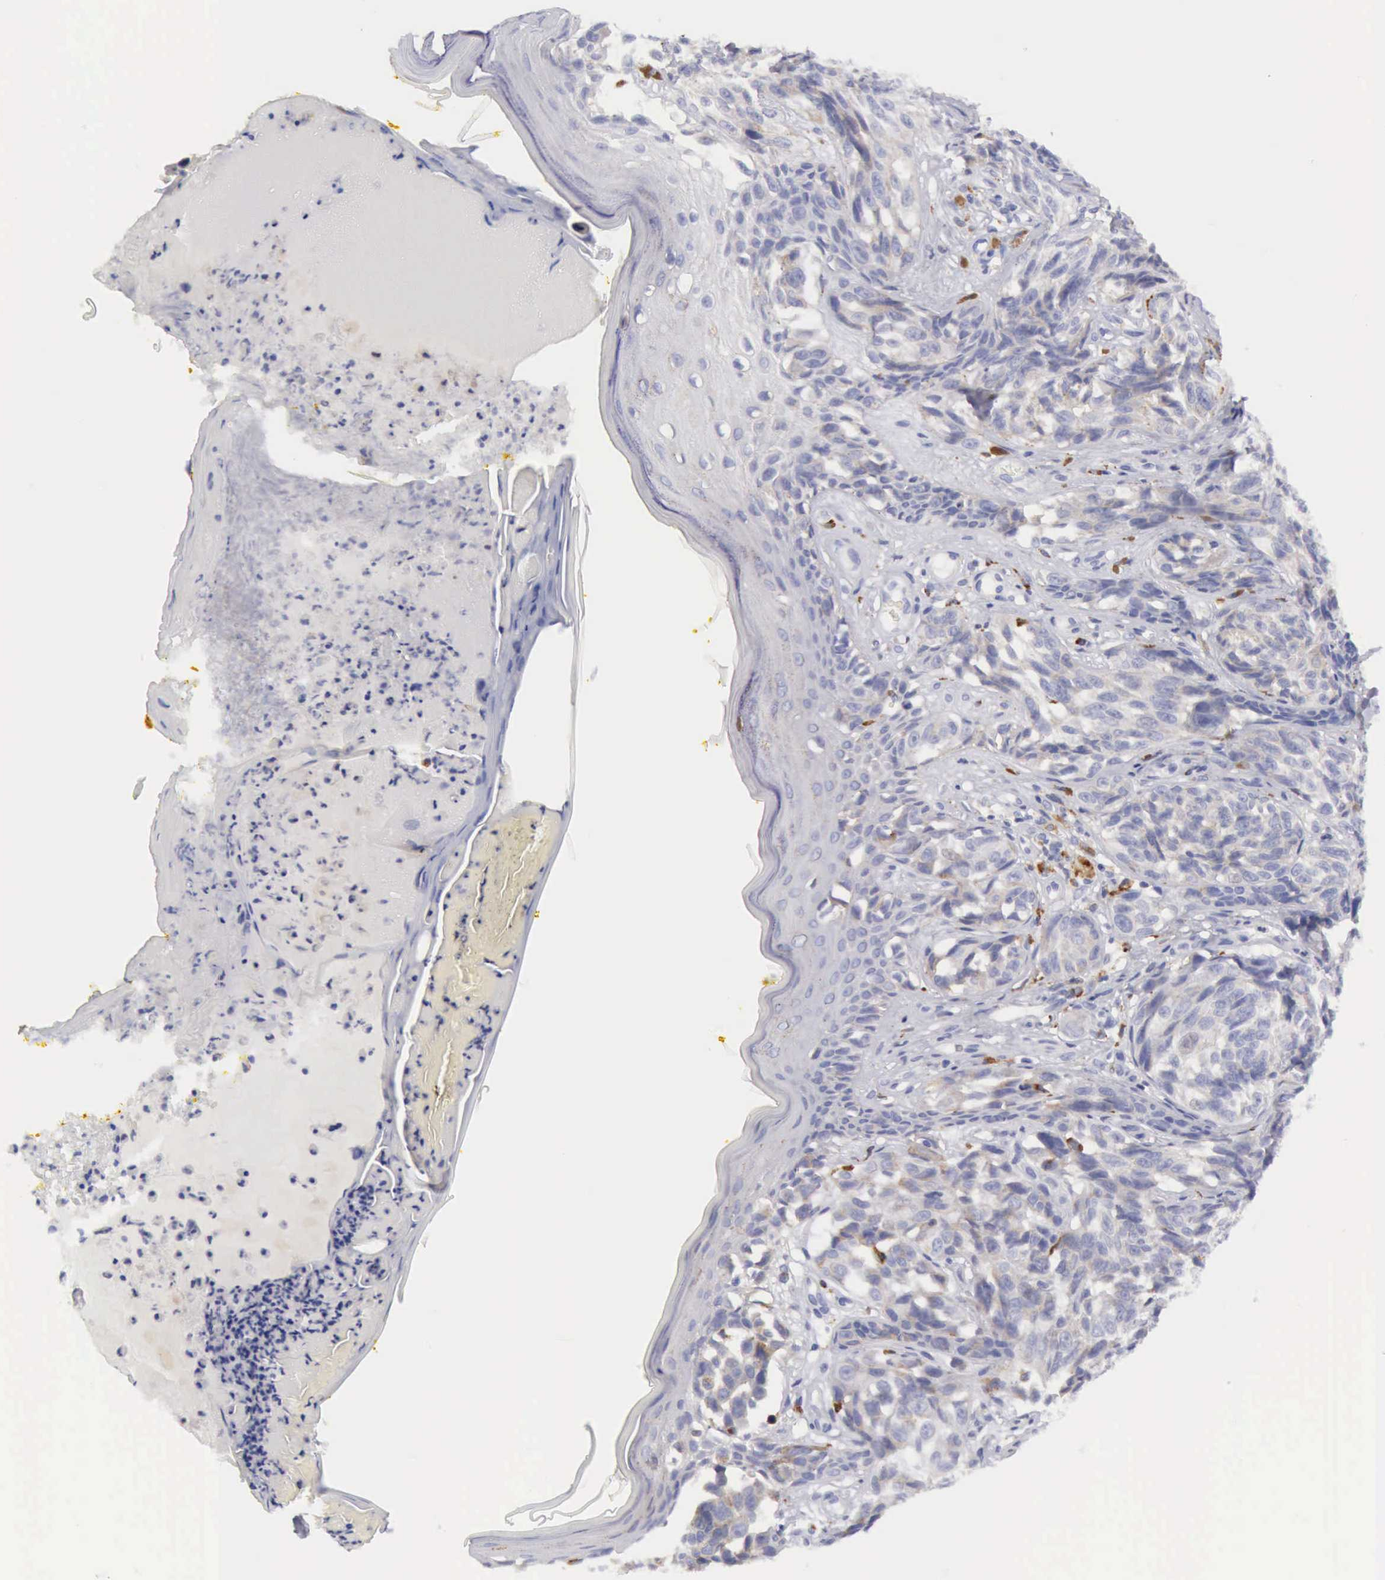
{"staining": {"intensity": "weak", "quantity": "<25%", "location": "cytoplasmic/membranous"}, "tissue": "melanoma", "cell_type": "Tumor cells", "image_type": "cancer", "snomed": [{"axis": "morphology", "description": "Malignant melanoma, NOS"}, {"axis": "topography", "description": "Skin"}], "caption": "An immunohistochemistry image of melanoma is shown. There is no staining in tumor cells of melanoma.", "gene": "CTSS", "patient": {"sex": "male", "age": 67}}